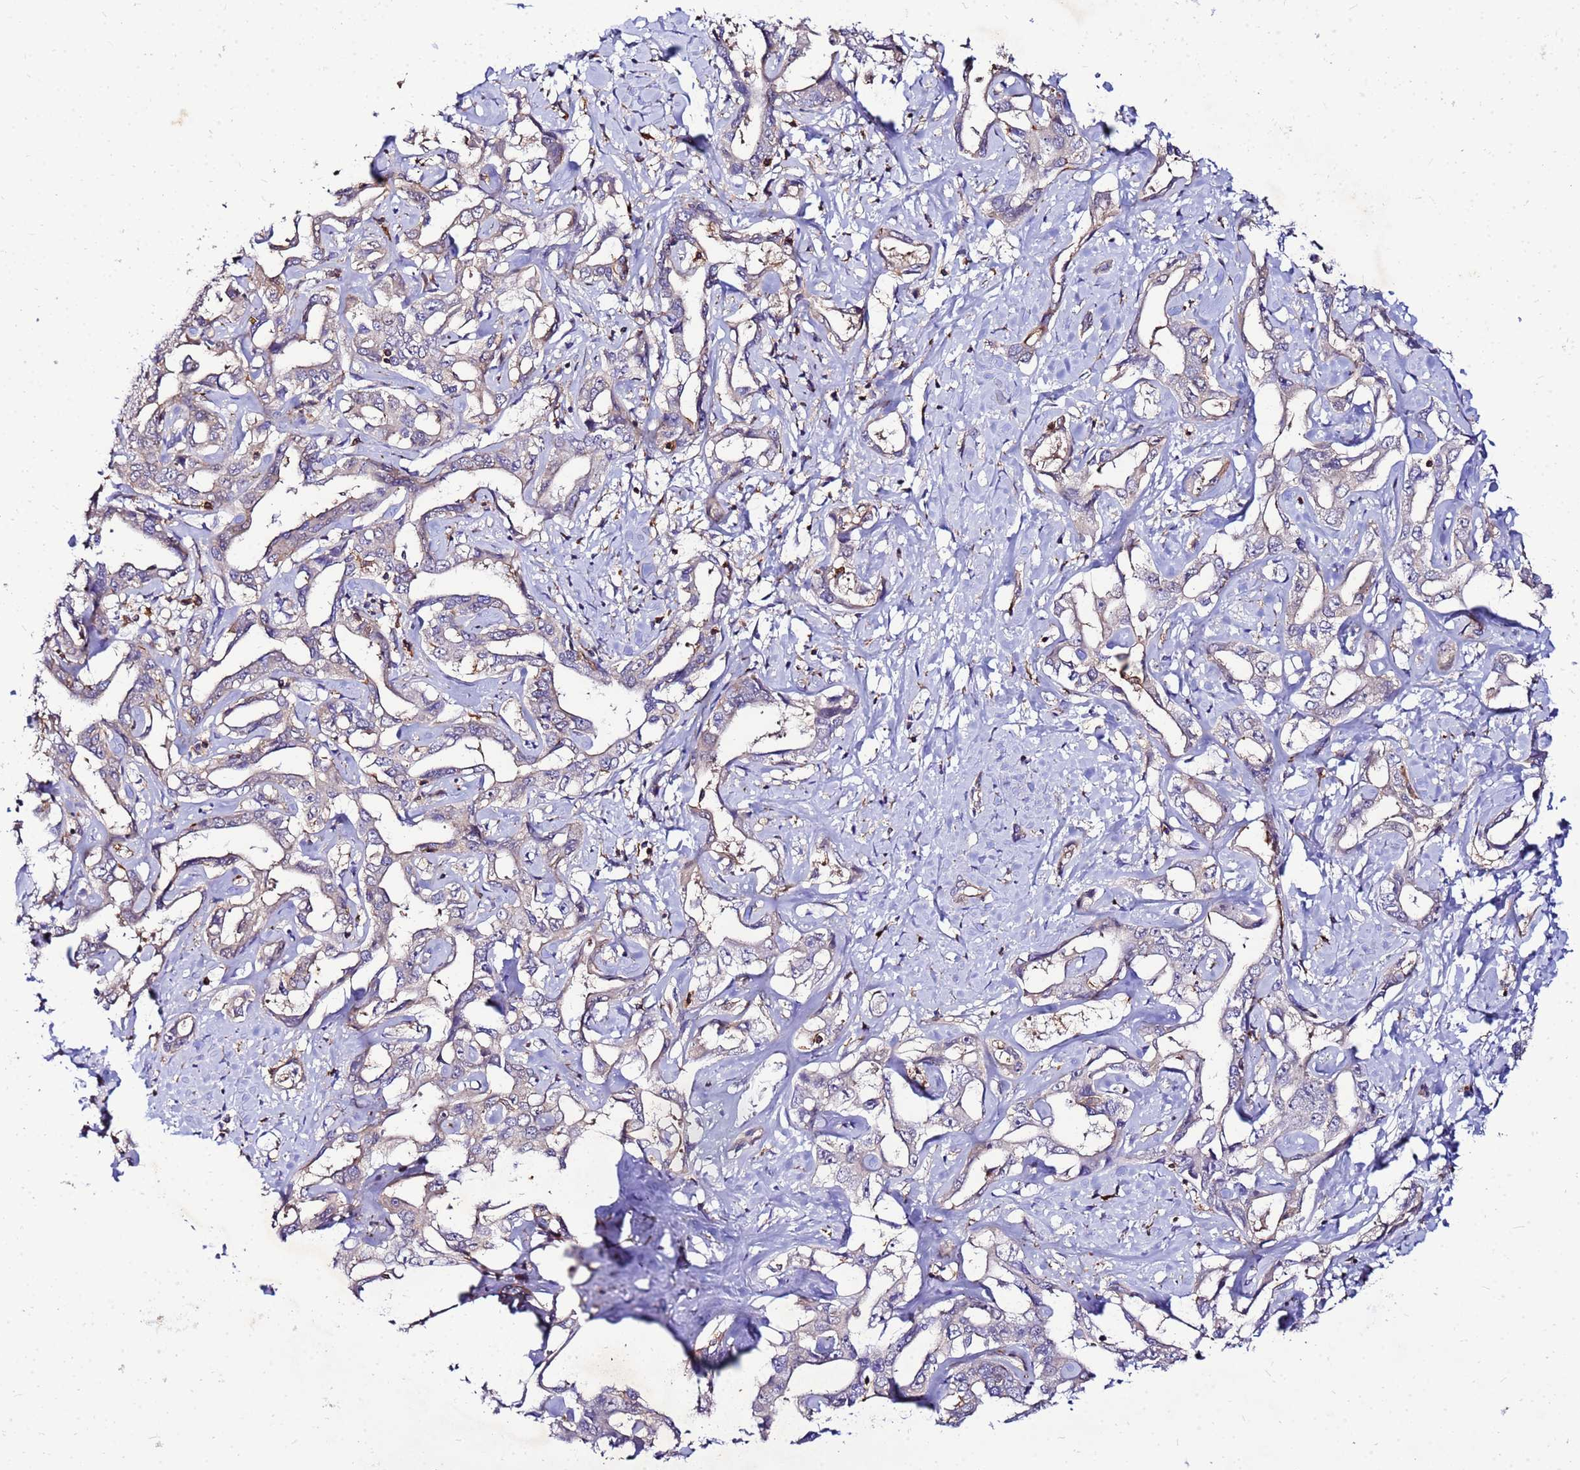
{"staining": {"intensity": "negative", "quantity": "none", "location": "none"}, "tissue": "liver cancer", "cell_type": "Tumor cells", "image_type": "cancer", "snomed": [{"axis": "morphology", "description": "Cholangiocarcinoma"}, {"axis": "topography", "description": "Liver"}], "caption": "A micrograph of liver cancer stained for a protein shows no brown staining in tumor cells. Nuclei are stained in blue.", "gene": "DBNDD2", "patient": {"sex": "male", "age": 59}}